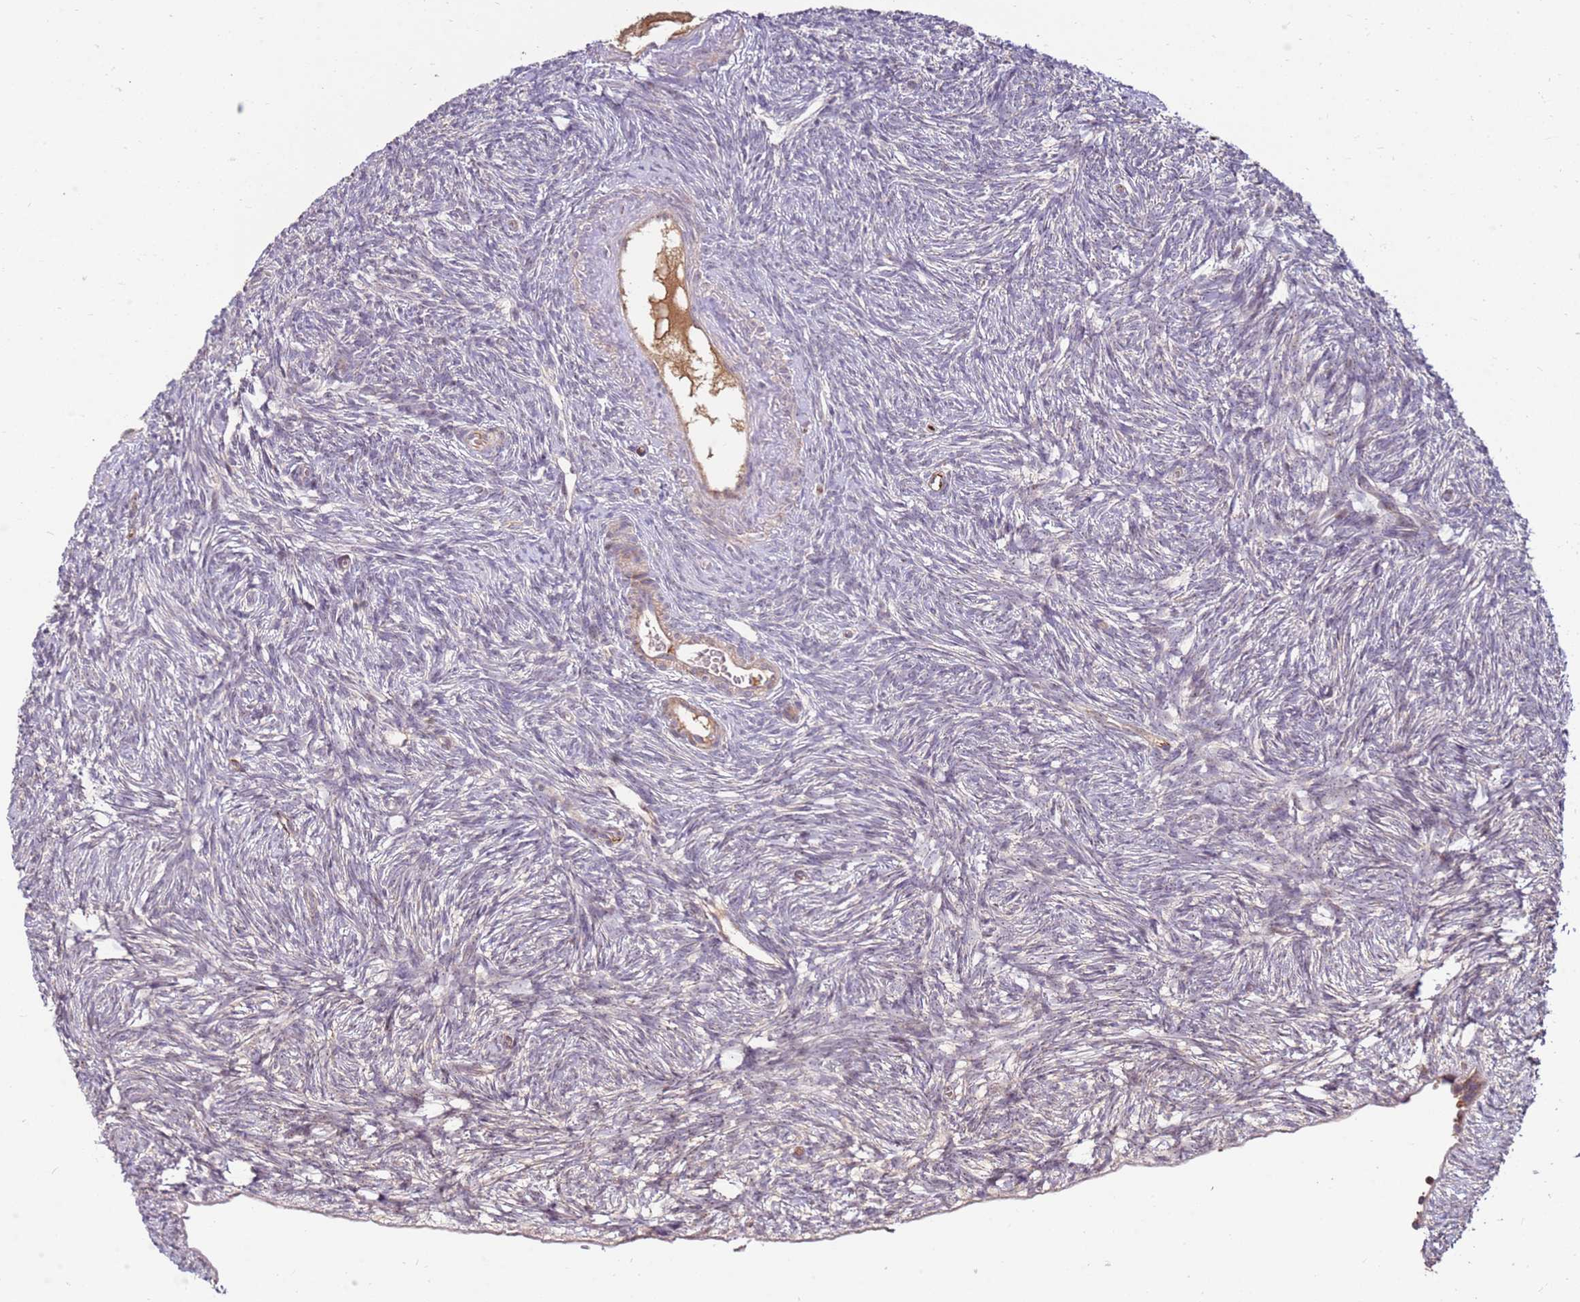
{"staining": {"intensity": "moderate", "quantity": ">75%", "location": "cytoplasmic/membranous,nuclear"}, "tissue": "ovary", "cell_type": "Follicle cells", "image_type": "normal", "snomed": [{"axis": "morphology", "description": "Normal tissue, NOS"}, {"axis": "topography", "description": "Ovary"}], "caption": "Immunohistochemical staining of benign ovary demonstrates medium levels of moderate cytoplasmic/membranous,nuclear positivity in approximately >75% of follicle cells. (Stains: DAB (3,3'-diaminobenzidine) in brown, nuclei in blue, Microscopy: brightfield microscopy at high magnification).", "gene": "KIF25", "patient": {"sex": "female", "age": 51}}